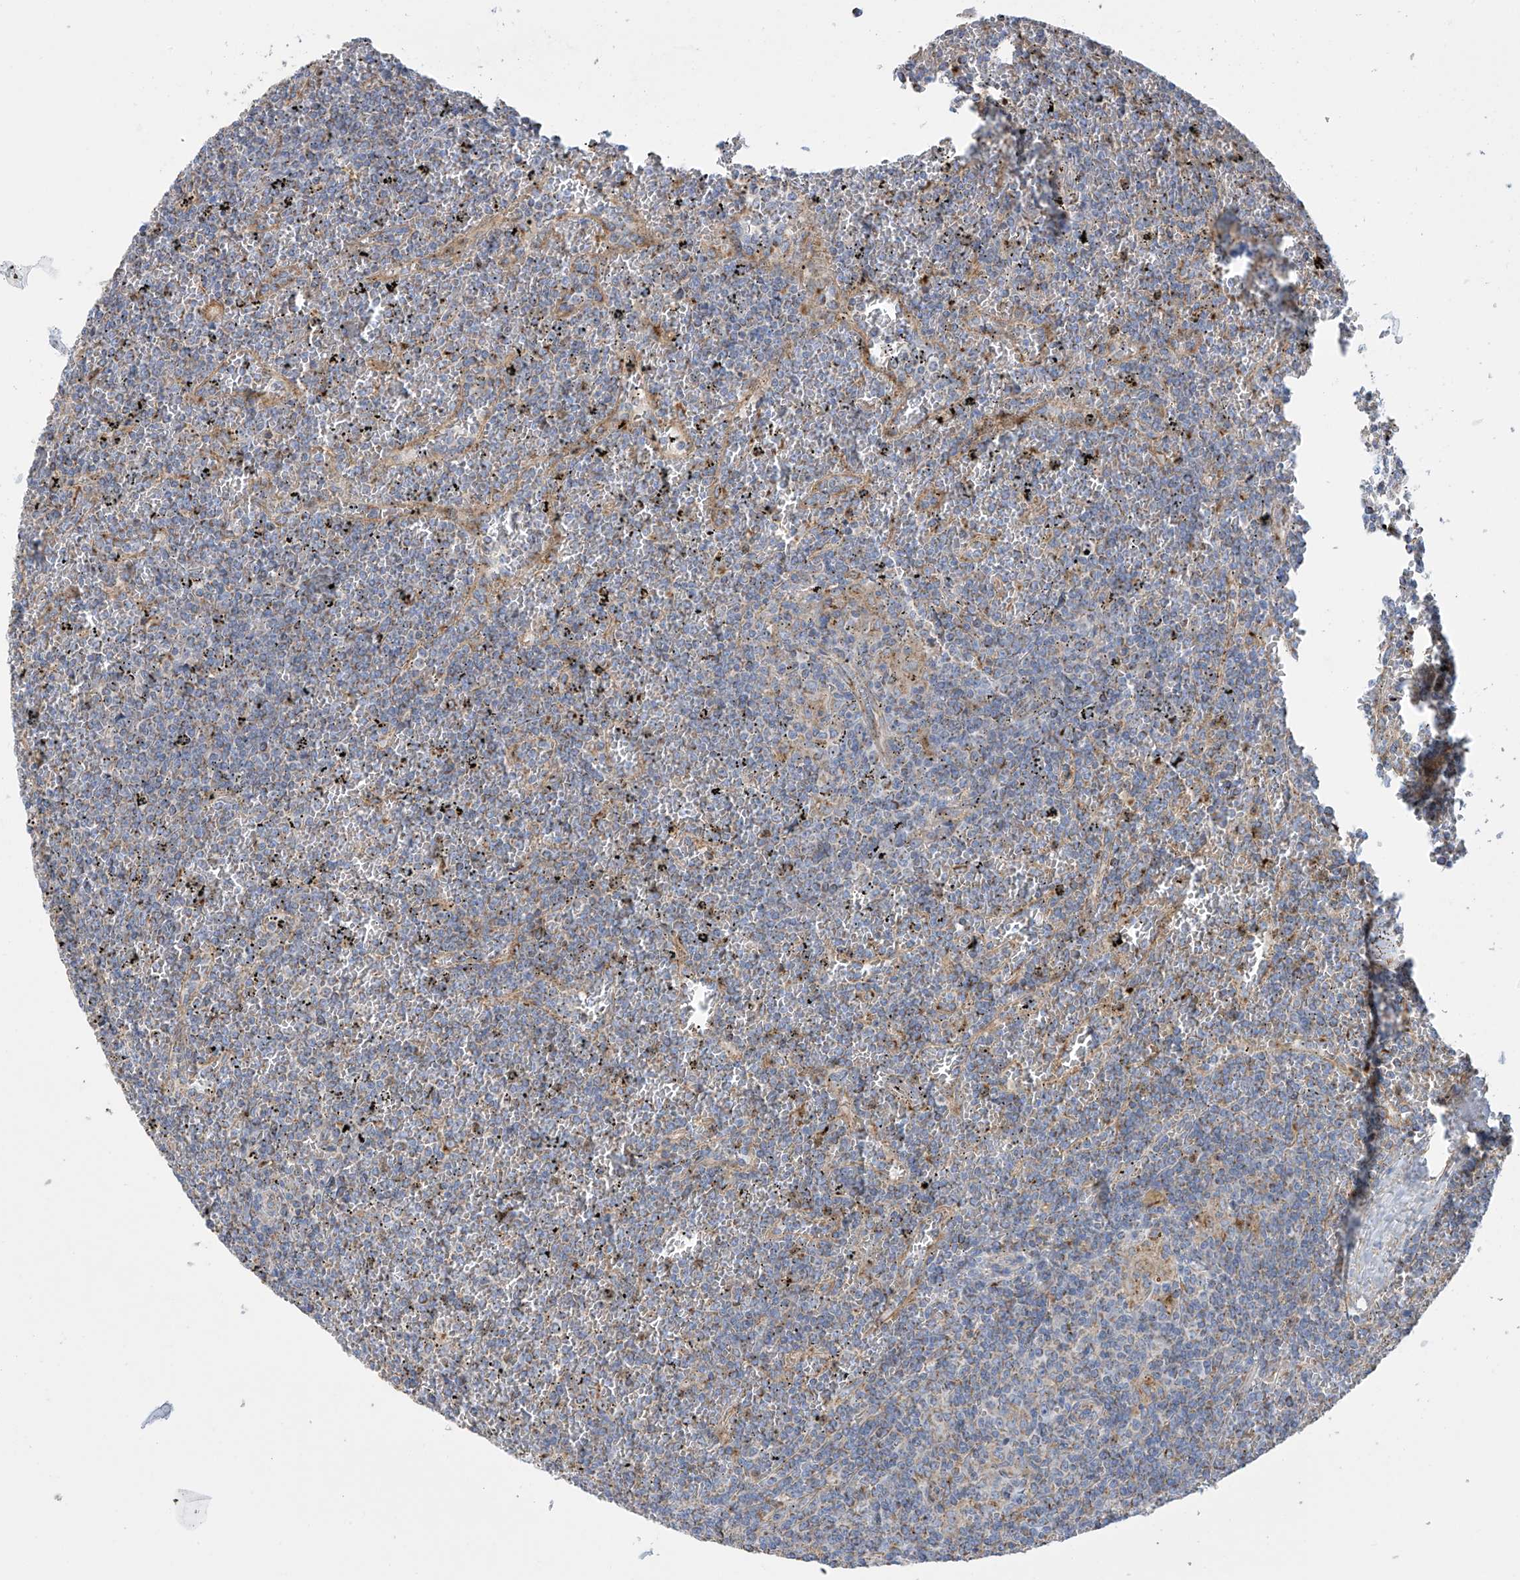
{"staining": {"intensity": "negative", "quantity": "none", "location": "none"}, "tissue": "lymphoma", "cell_type": "Tumor cells", "image_type": "cancer", "snomed": [{"axis": "morphology", "description": "Malignant lymphoma, non-Hodgkin's type, Low grade"}, {"axis": "topography", "description": "Spleen"}], "caption": "Immunohistochemical staining of lymphoma reveals no significant expression in tumor cells. Nuclei are stained in blue.", "gene": "ITM2B", "patient": {"sex": "female", "age": 19}}